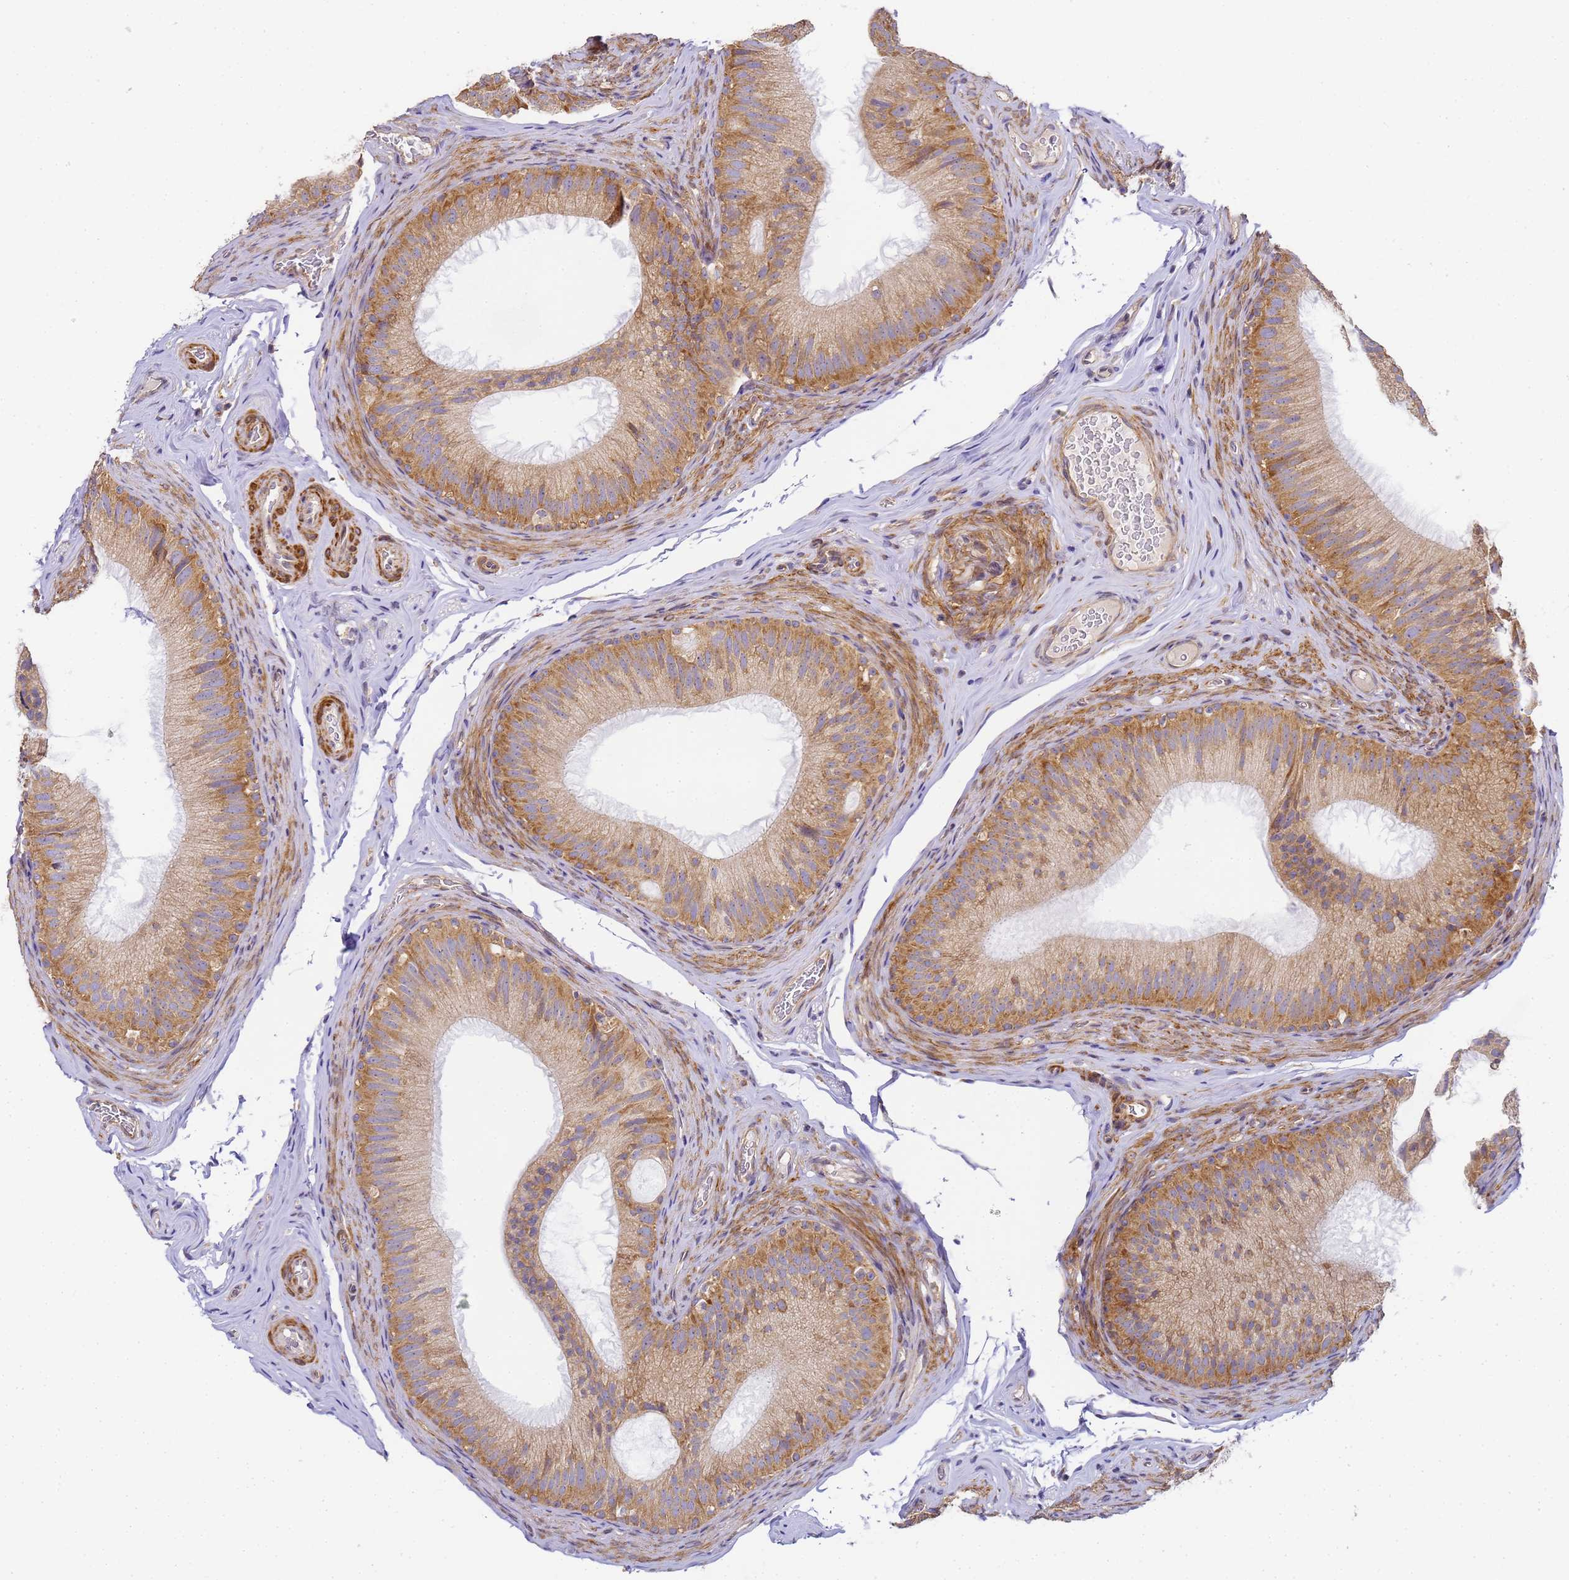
{"staining": {"intensity": "moderate", "quantity": ">75%", "location": "cytoplasmic/membranous"}, "tissue": "epididymis", "cell_type": "Glandular cells", "image_type": "normal", "snomed": [{"axis": "morphology", "description": "Normal tissue, NOS"}, {"axis": "topography", "description": "Epididymis"}], "caption": "Immunohistochemical staining of benign human epididymis reveals moderate cytoplasmic/membranous protein positivity in approximately >75% of glandular cells. The protein is stained brown, and the nuclei are stained in blue (DAB IHC with brightfield microscopy, high magnification).", "gene": "RPL13A", "patient": {"sex": "male", "age": 34}}